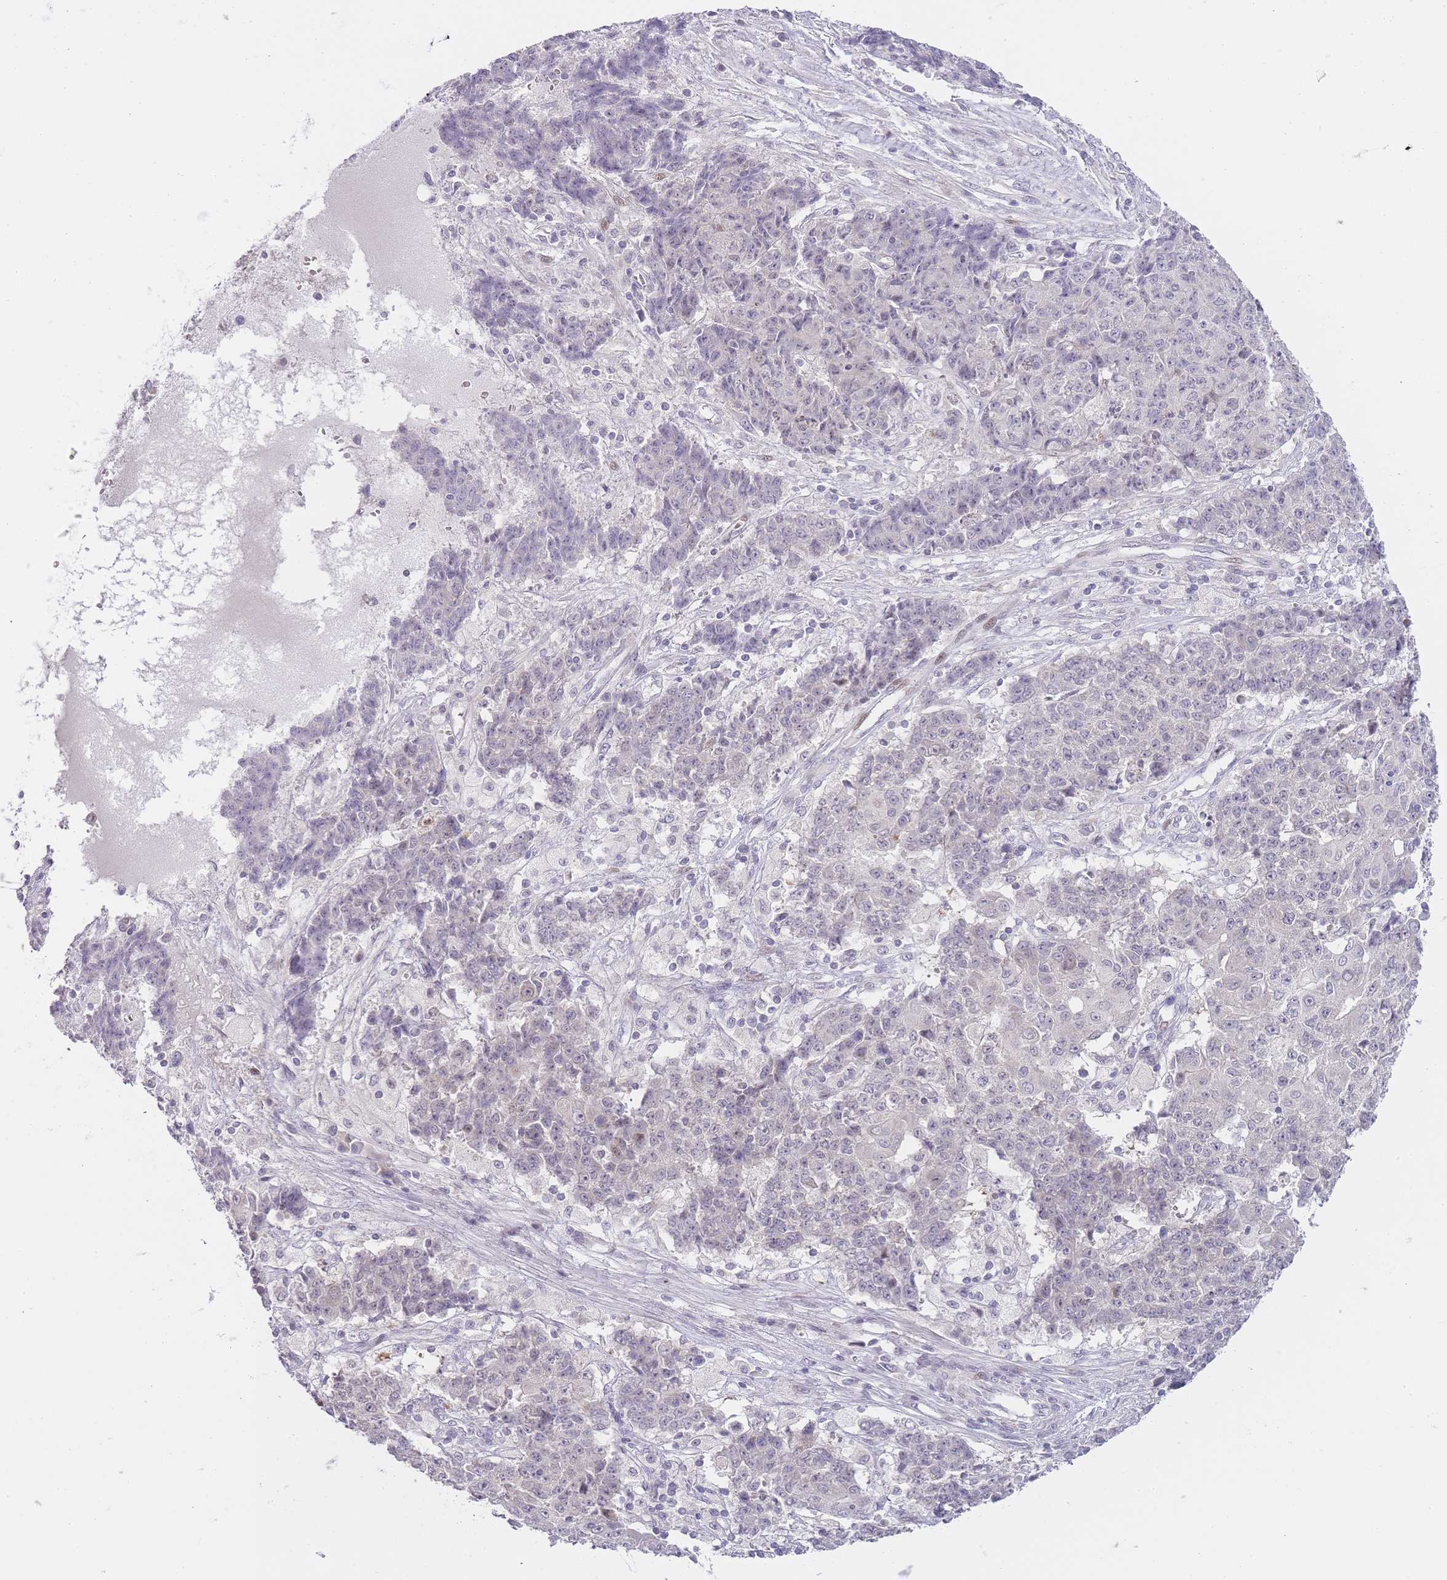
{"staining": {"intensity": "negative", "quantity": "none", "location": "none"}, "tissue": "ovarian cancer", "cell_type": "Tumor cells", "image_type": "cancer", "snomed": [{"axis": "morphology", "description": "Carcinoma, endometroid"}, {"axis": "topography", "description": "Ovary"}], "caption": "High magnification brightfield microscopy of ovarian cancer (endometroid carcinoma) stained with DAB (brown) and counterstained with hematoxylin (blue): tumor cells show no significant expression.", "gene": "OGG1", "patient": {"sex": "female", "age": 42}}